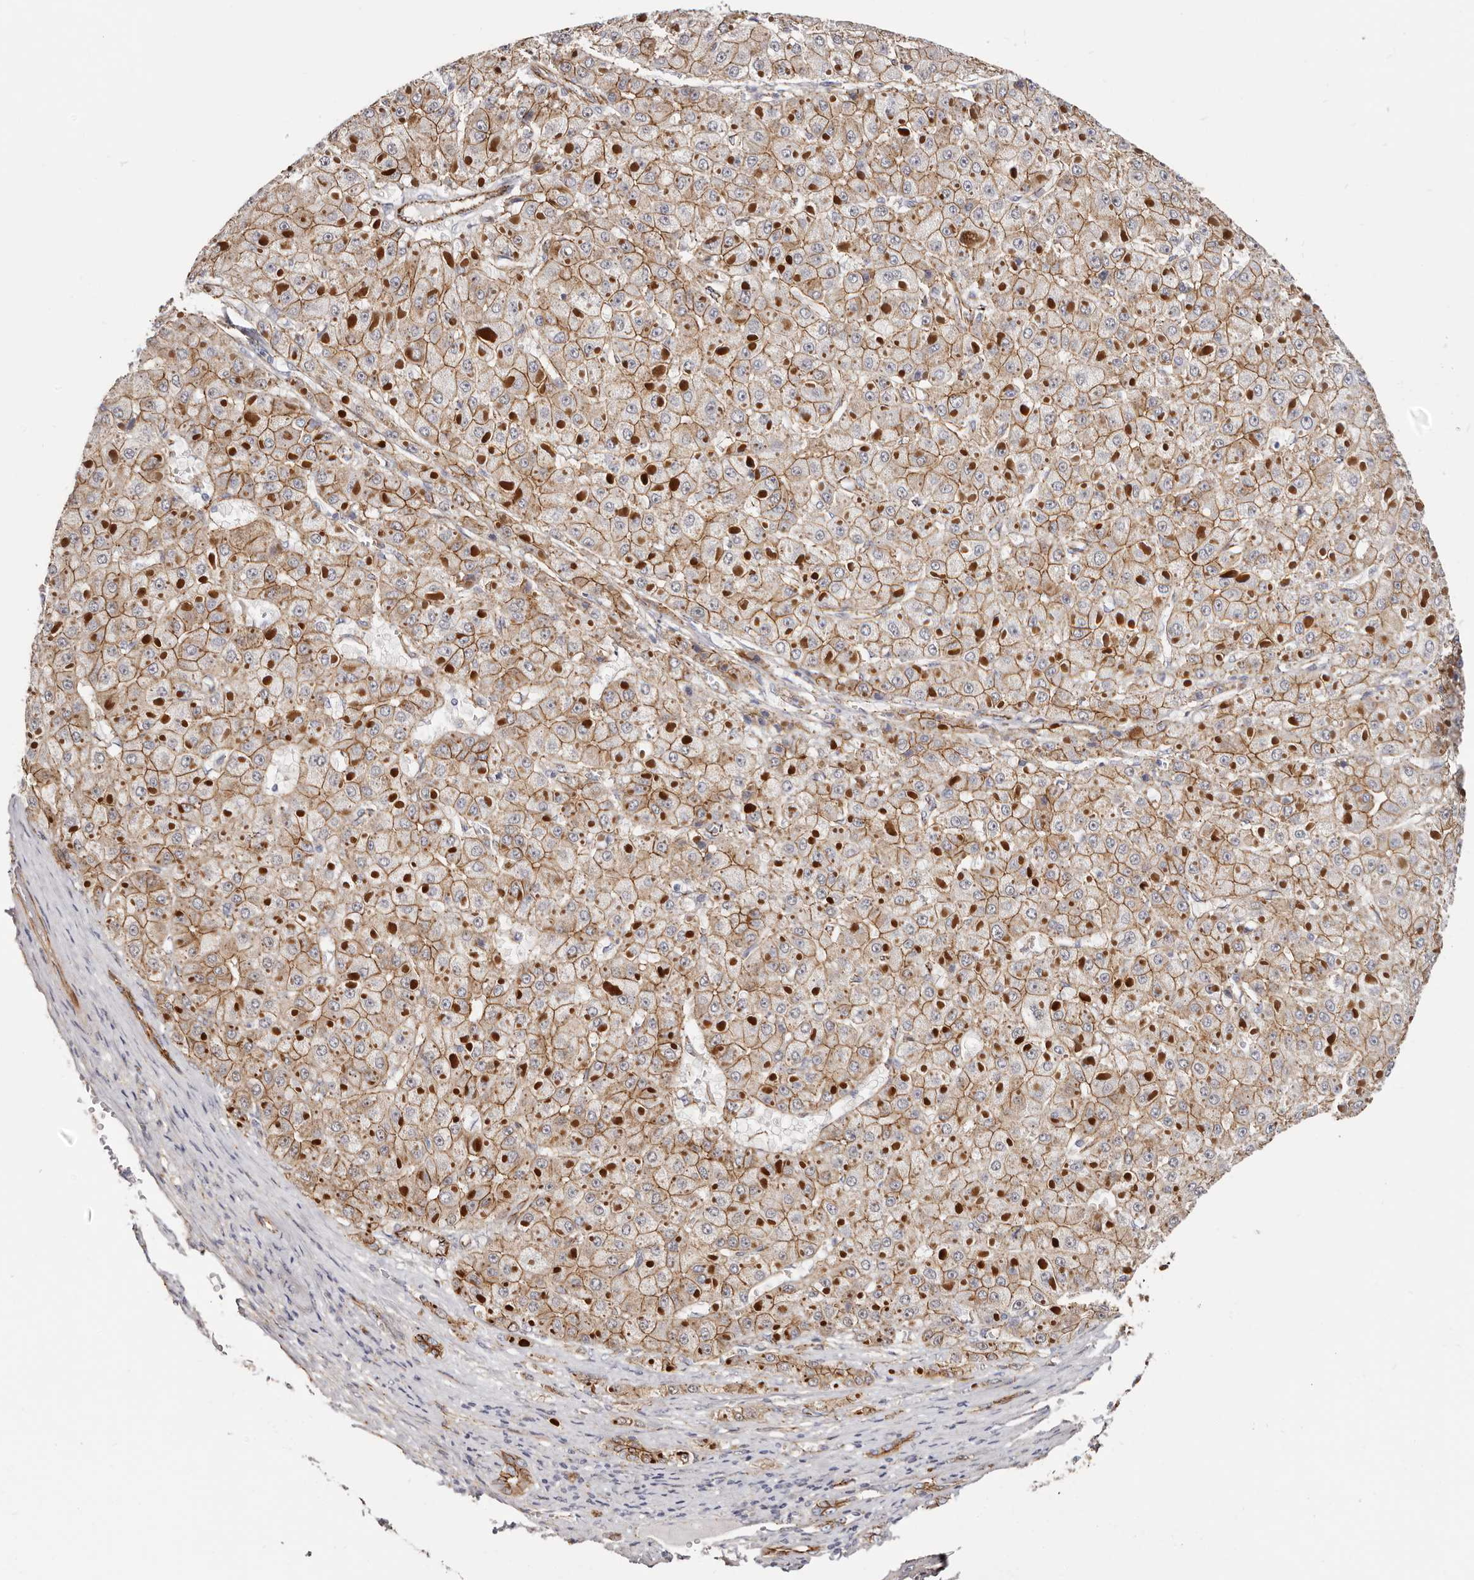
{"staining": {"intensity": "strong", "quantity": ">75%", "location": "cytoplasmic/membranous"}, "tissue": "liver cancer", "cell_type": "Tumor cells", "image_type": "cancer", "snomed": [{"axis": "morphology", "description": "Carcinoma, Hepatocellular, NOS"}, {"axis": "topography", "description": "Liver"}], "caption": "Protein staining of hepatocellular carcinoma (liver) tissue reveals strong cytoplasmic/membranous expression in about >75% of tumor cells.", "gene": "CTNNB1", "patient": {"sex": "female", "age": 73}}